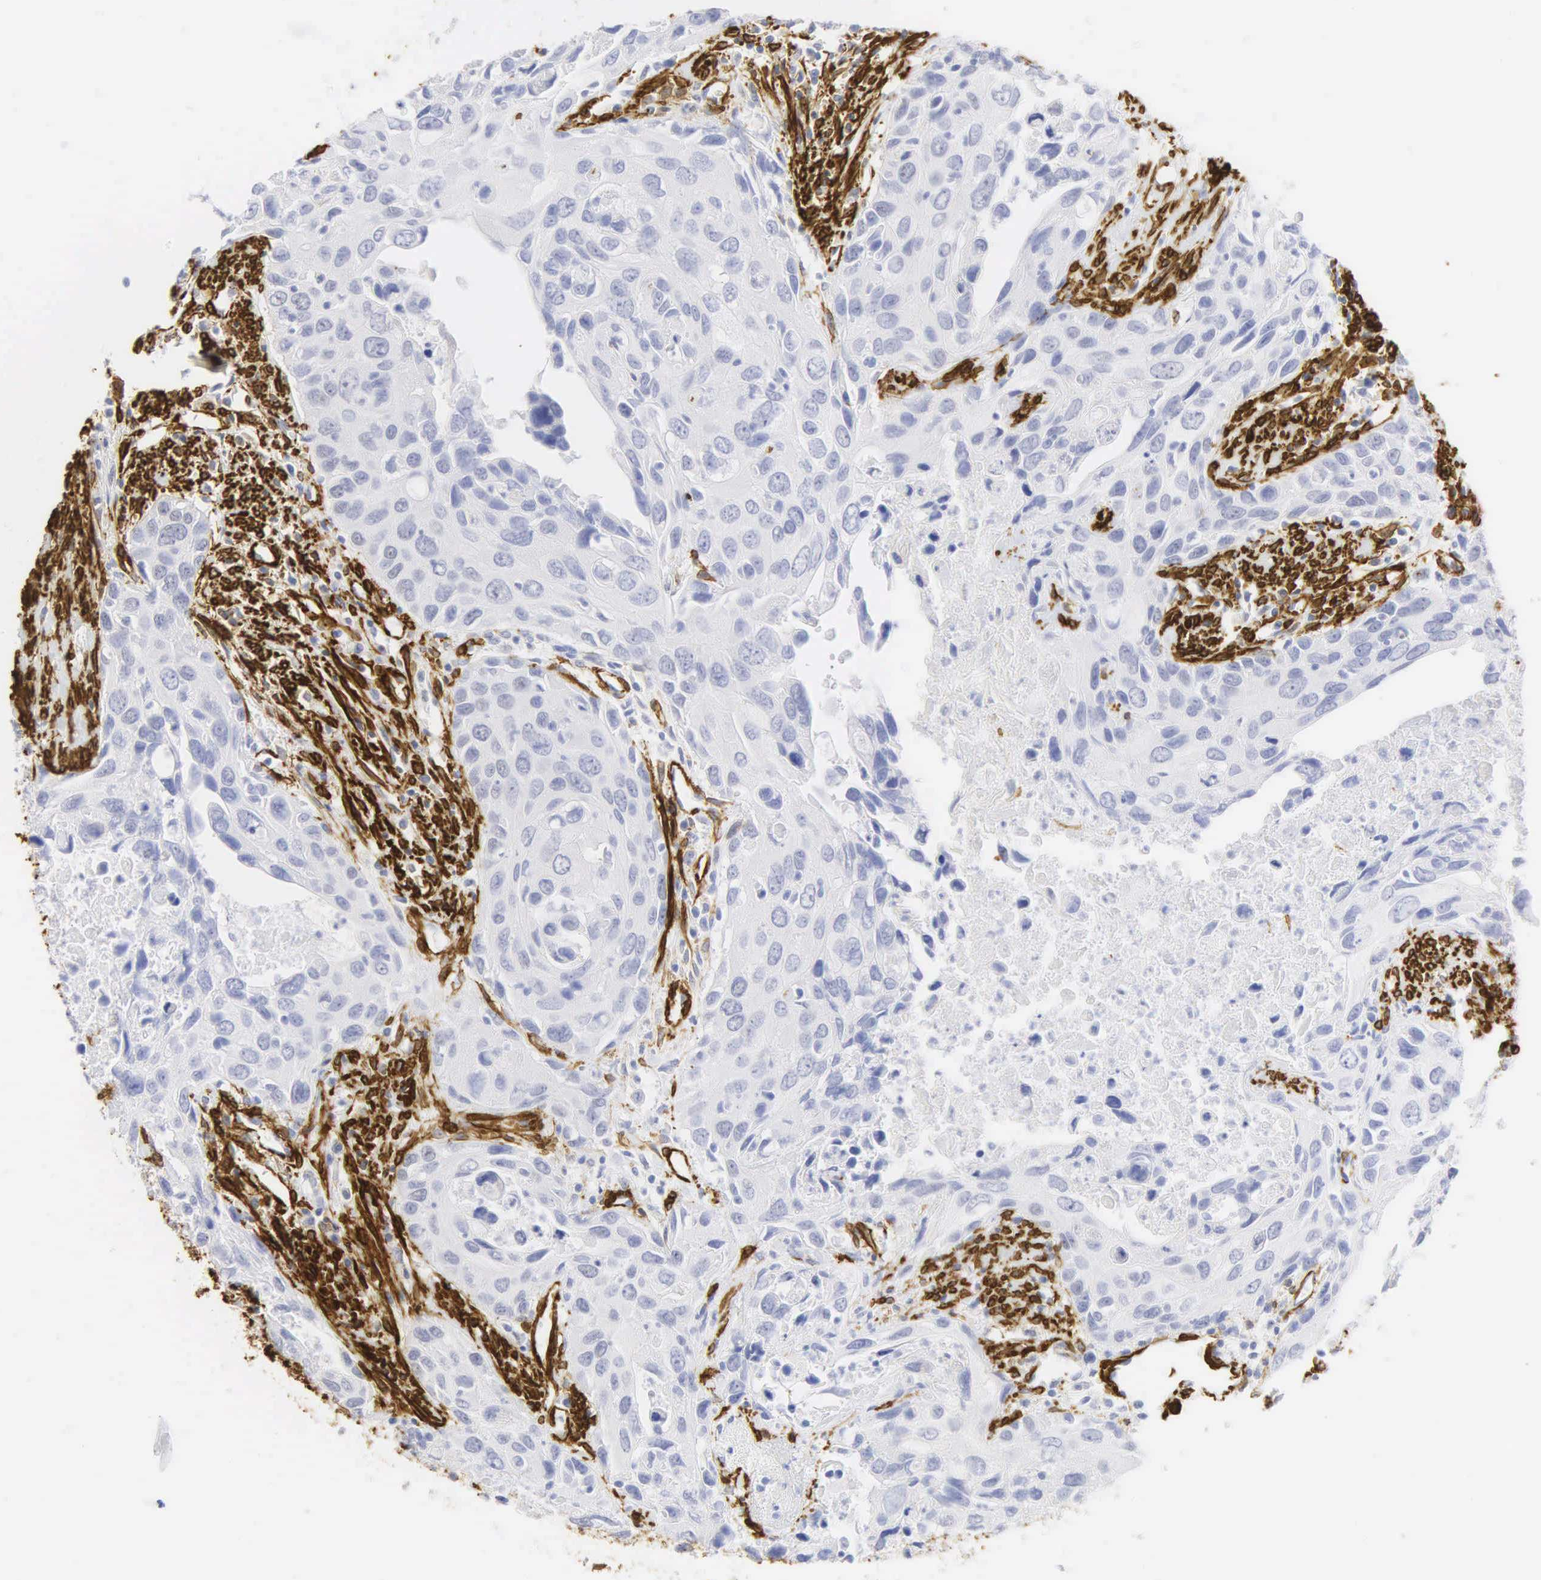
{"staining": {"intensity": "negative", "quantity": "none", "location": "none"}, "tissue": "urothelial cancer", "cell_type": "Tumor cells", "image_type": "cancer", "snomed": [{"axis": "morphology", "description": "Urothelial carcinoma, High grade"}, {"axis": "topography", "description": "Urinary bladder"}], "caption": "Urothelial carcinoma (high-grade) was stained to show a protein in brown. There is no significant positivity in tumor cells. (DAB (3,3'-diaminobenzidine) immunohistochemistry with hematoxylin counter stain).", "gene": "ACTA2", "patient": {"sex": "male", "age": 71}}